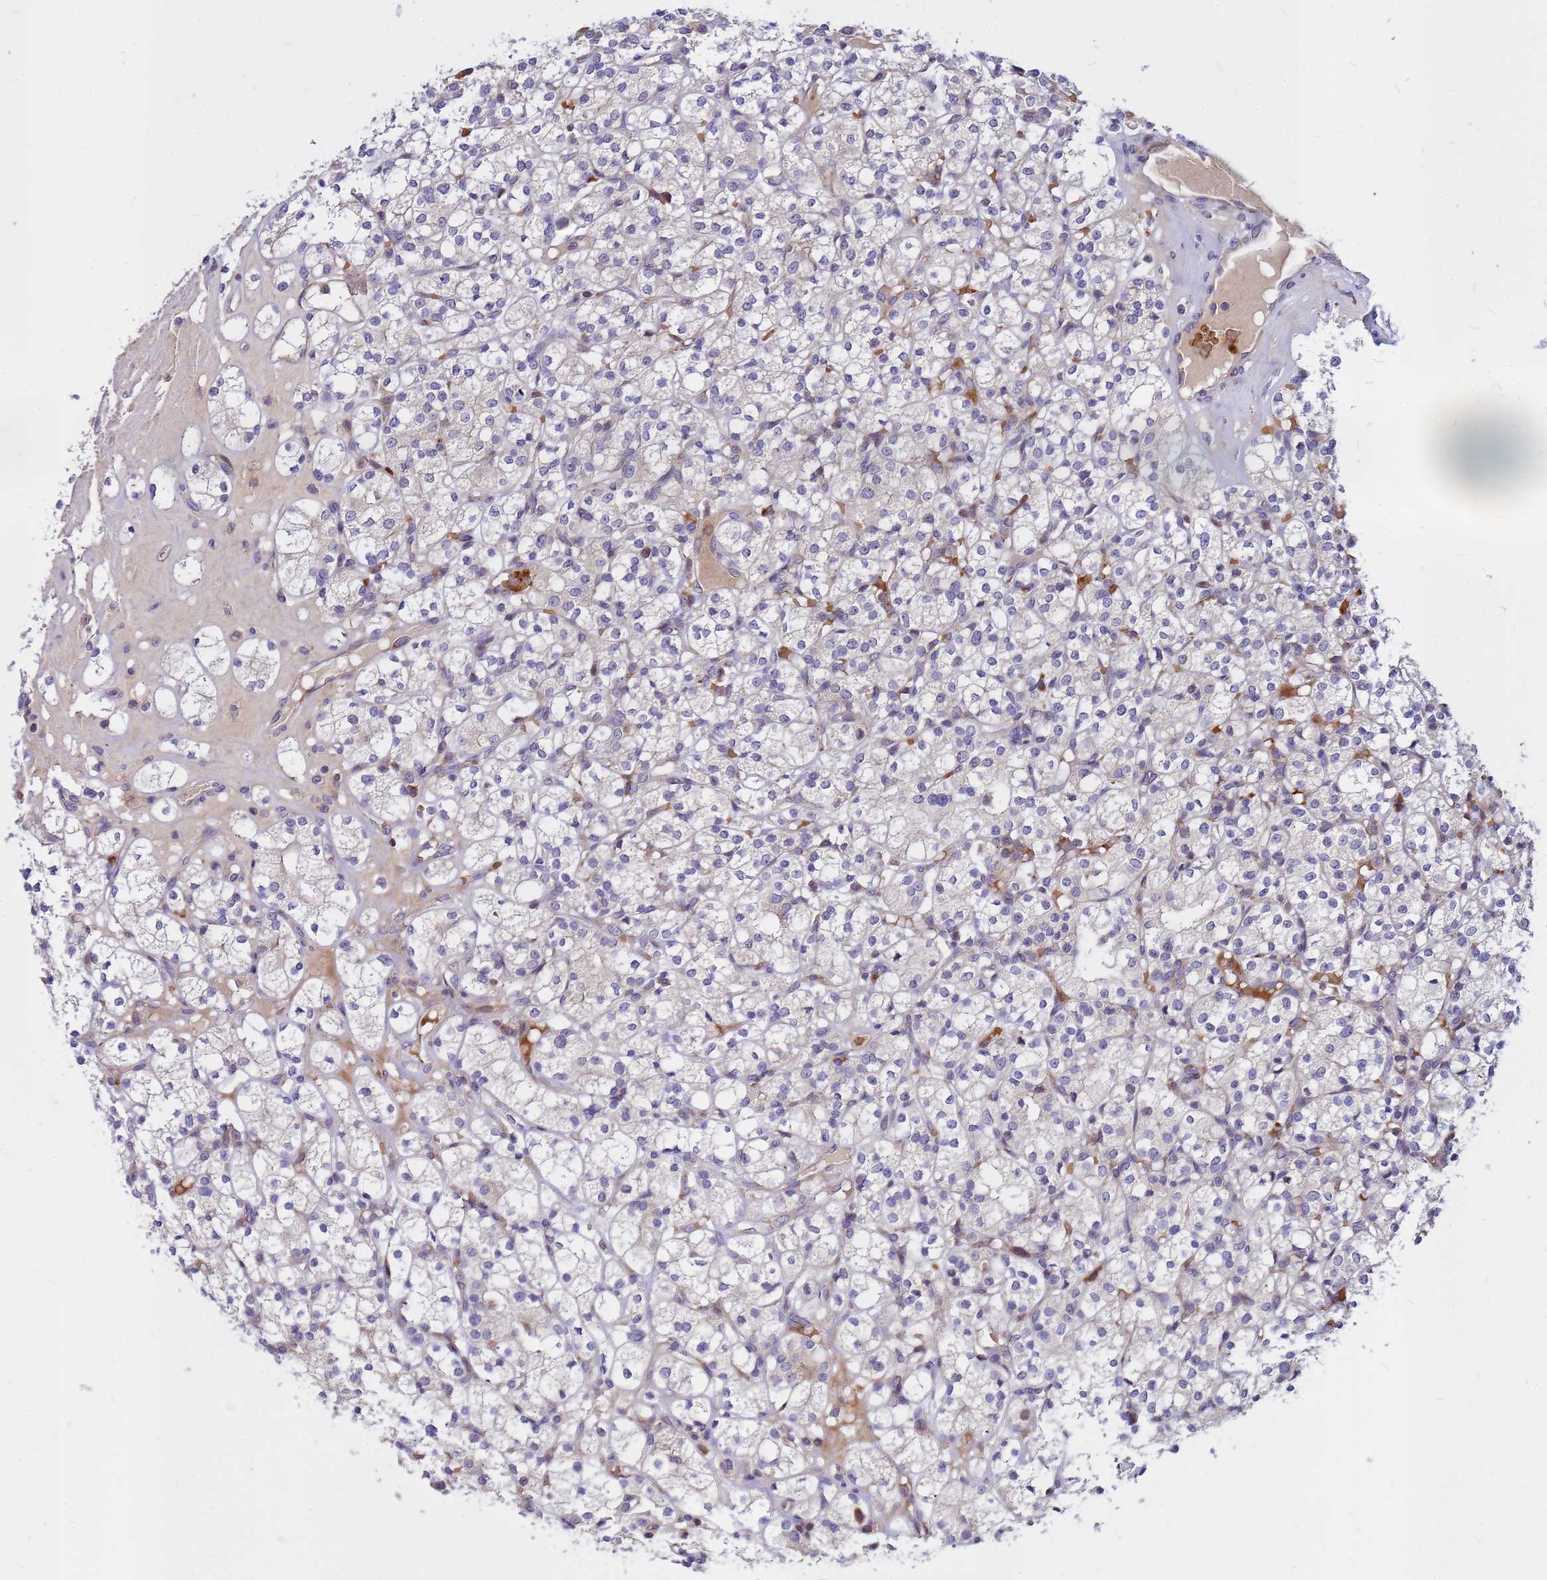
{"staining": {"intensity": "negative", "quantity": "none", "location": "none"}, "tissue": "renal cancer", "cell_type": "Tumor cells", "image_type": "cancer", "snomed": [{"axis": "morphology", "description": "Adenocarcinoma, NOS"}, {"axis": "topography", "description": "Kidney"}], "caption": "Tumor cells show no significant staining in renal cancer (adenocarcinoma).", "gene": "ZNF669", "patient": {"sex": "male", "age": 77}}